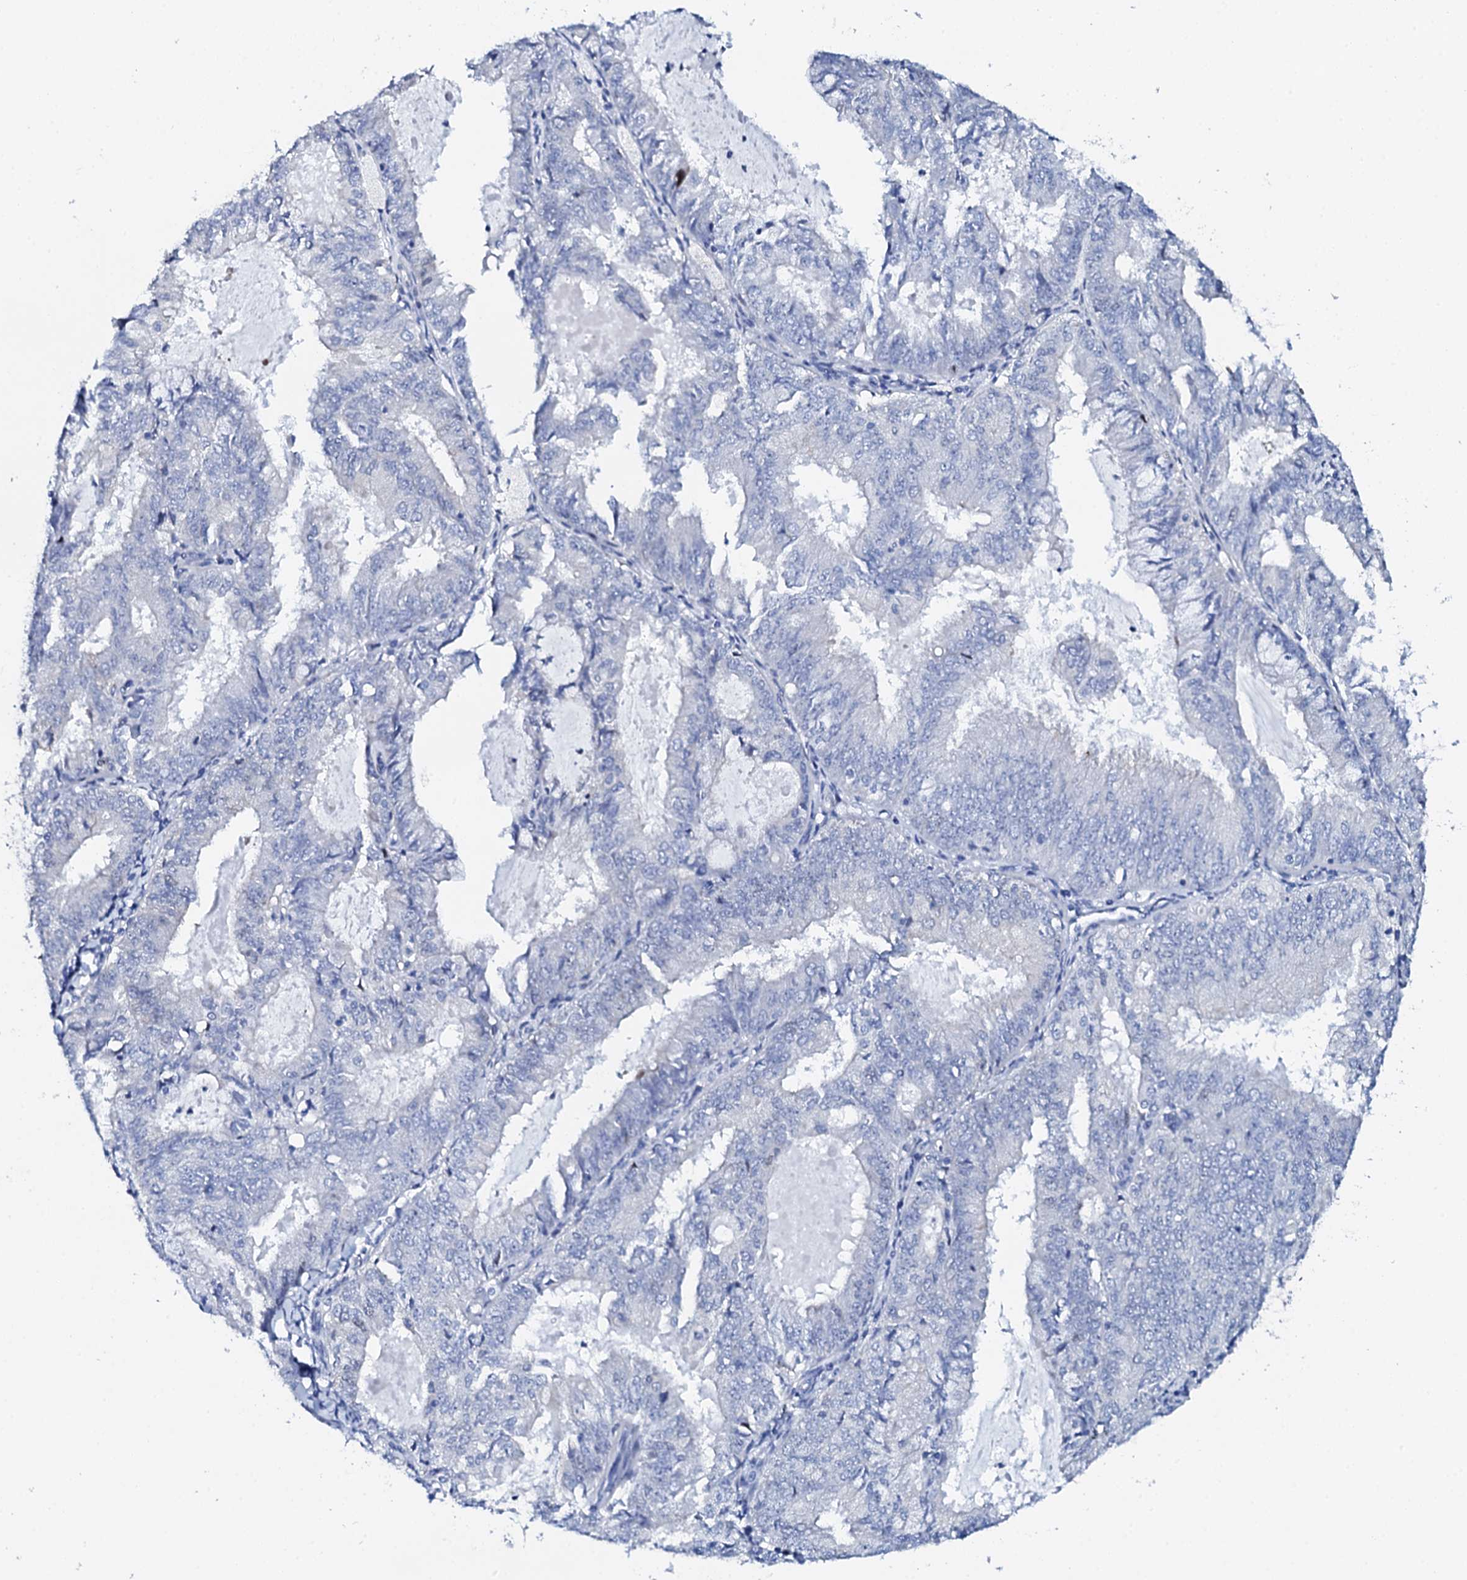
{"staining": {"intensity": "negative", "quantity": "none", "location": "none"}, "tissue": "endometrial cancer", "cell_type": "Tumor cells", "image_type": "cancer", "snomed": [{"axis": "morphology", "description": "Adenocarcinoma, NOS"}, {"axis": "topography", "description": "Endometrium"}], "caption": "An immunohistochemistry histopathology image of endometrial adenocarcinoma is shown. There is no staining in tumor cells of endometrial adenocarcinoma. (DAB immunohistochemistry, high magnification).", "gene": "NUDT13", "patient": {"sex": "female", "age": 57}}